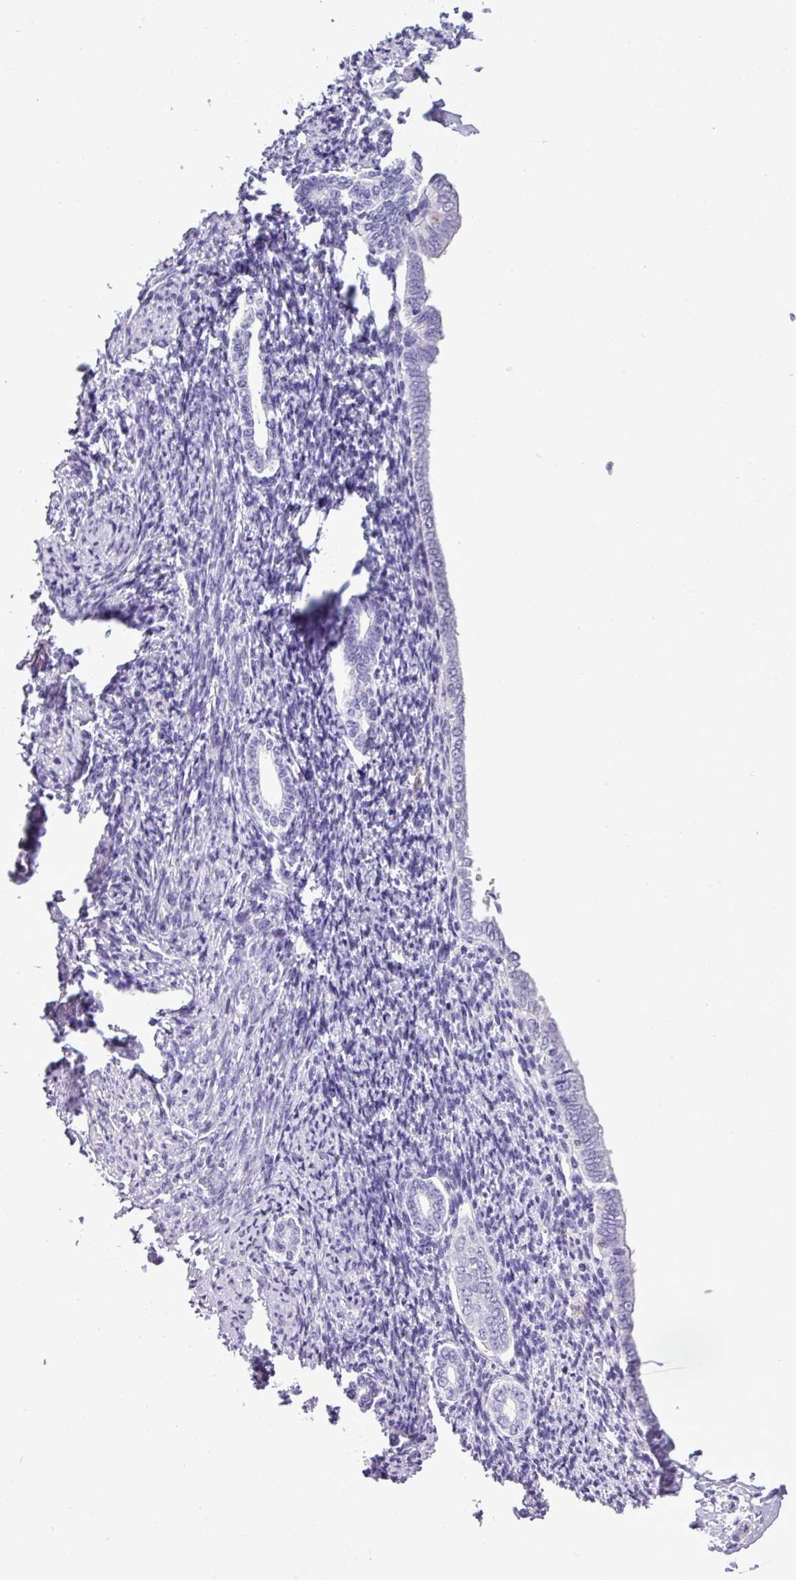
{"staining": {"intensity": "negative", "quantity": "none", "location": "none"}, "tissue": "endometrium", "cell_type": "Cells in endometrial stroma", "image_type": "normal", "snomed": [{"axis": "morphology", "description": "Normal tissue, NOS"}, {"axis": "topography", "description": "Endometrium"}], "caption": "Protein analysis of normal endometrium reveals no significant expression in cells in endometrial stroma. The staining is performed using DAB brown chromogen with nuclei counter-stained in using hematoxylin.", "gene": "RBMXL2", "patient": {"sex": "female", "age": 63}}